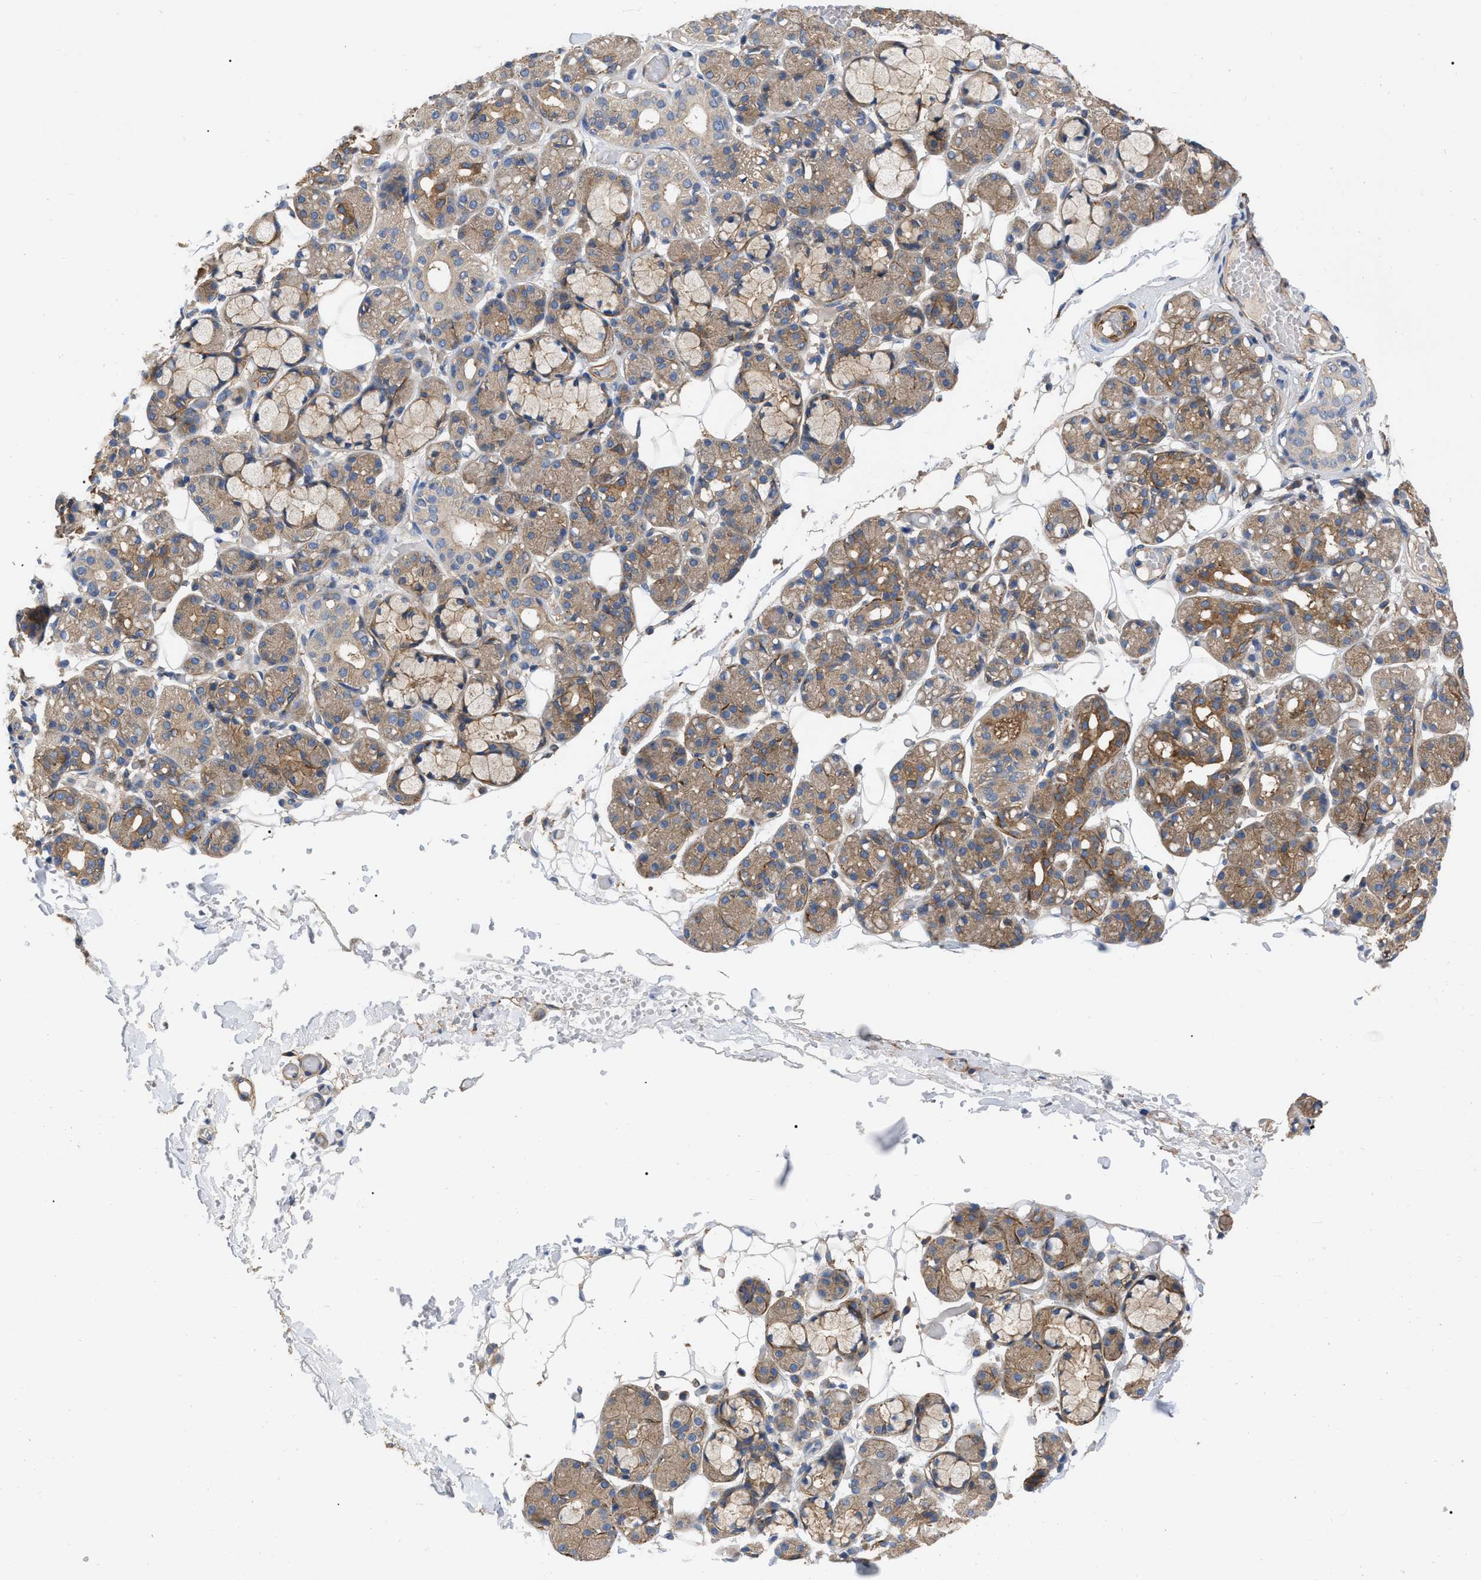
{"staining": {"intensity": "moderate", "quantity": "25%-75%", "location": "cytoplasmic/membranous"}, "tissue": "salivary gland", "cell_type": "Glandular cells", "image_type": "normal", "snomed": [{"axis": "morphology", "description": "Normal tissue, NOS"}, {"axis": "topography", "description": "Salivary gland"}], "caption": "Immunohistochemistry (IHC) photomicrograph of benign salivary gland: human salivary gland stained using IHC shows medium levels of moderate protein expression localized specifically in the cytoplasmic/membranous of glandular cells, appearing as a cytoplasmic/membranous brown color.", "gene": "RABEP1", "patient": {"sex": "male", "age": 63}}